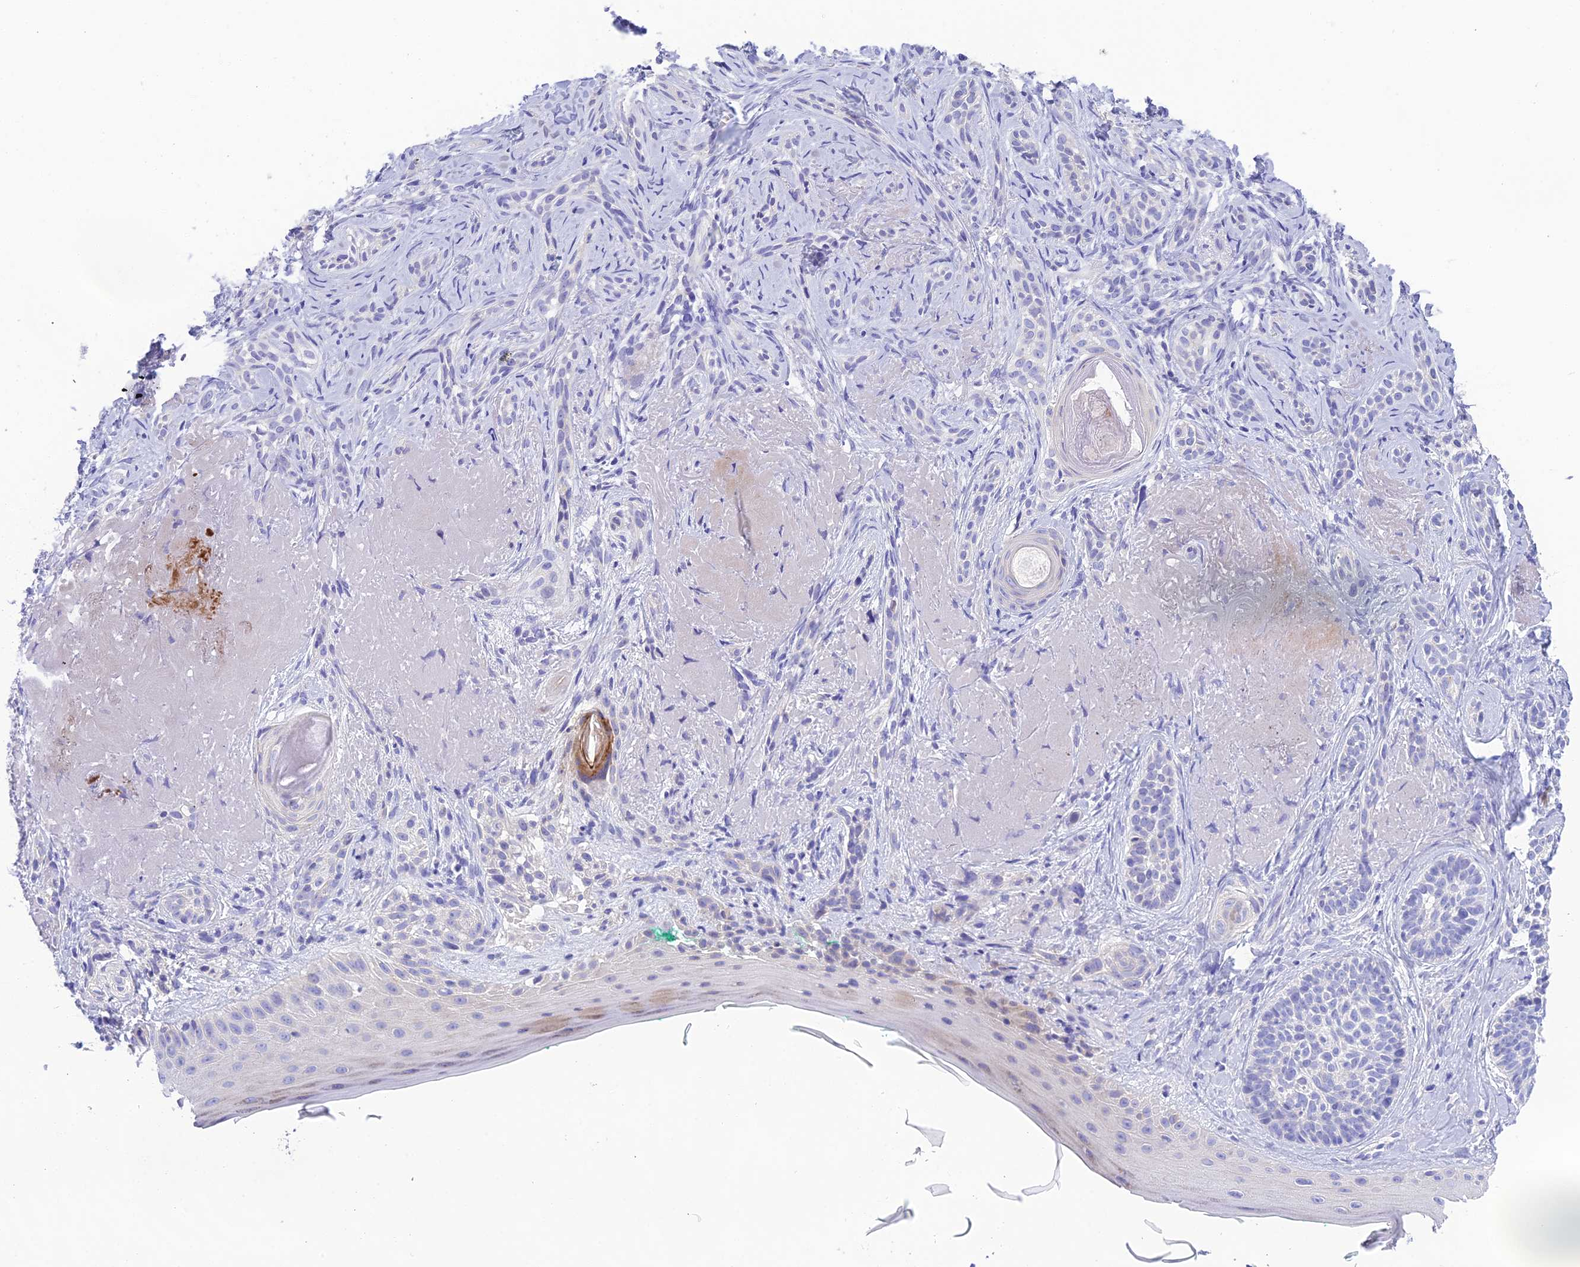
{"staining": {"intensity": "negative", "quantity": "none", "location": "none"}, "tissue": "skin cancer", "cell_type": "Tumor cells", "image_type": "cancer", "snomed": [{"axis": "morphology", "description": "Basal cell carcinoma"}, {"axis": "topography", "description": "Skin"}], "caption": "The micrograph demonstrates no staining of tumor cells in skin cancer.", "gene": "KIAA0408", "patient": {"sex": "male", "age": 71}}